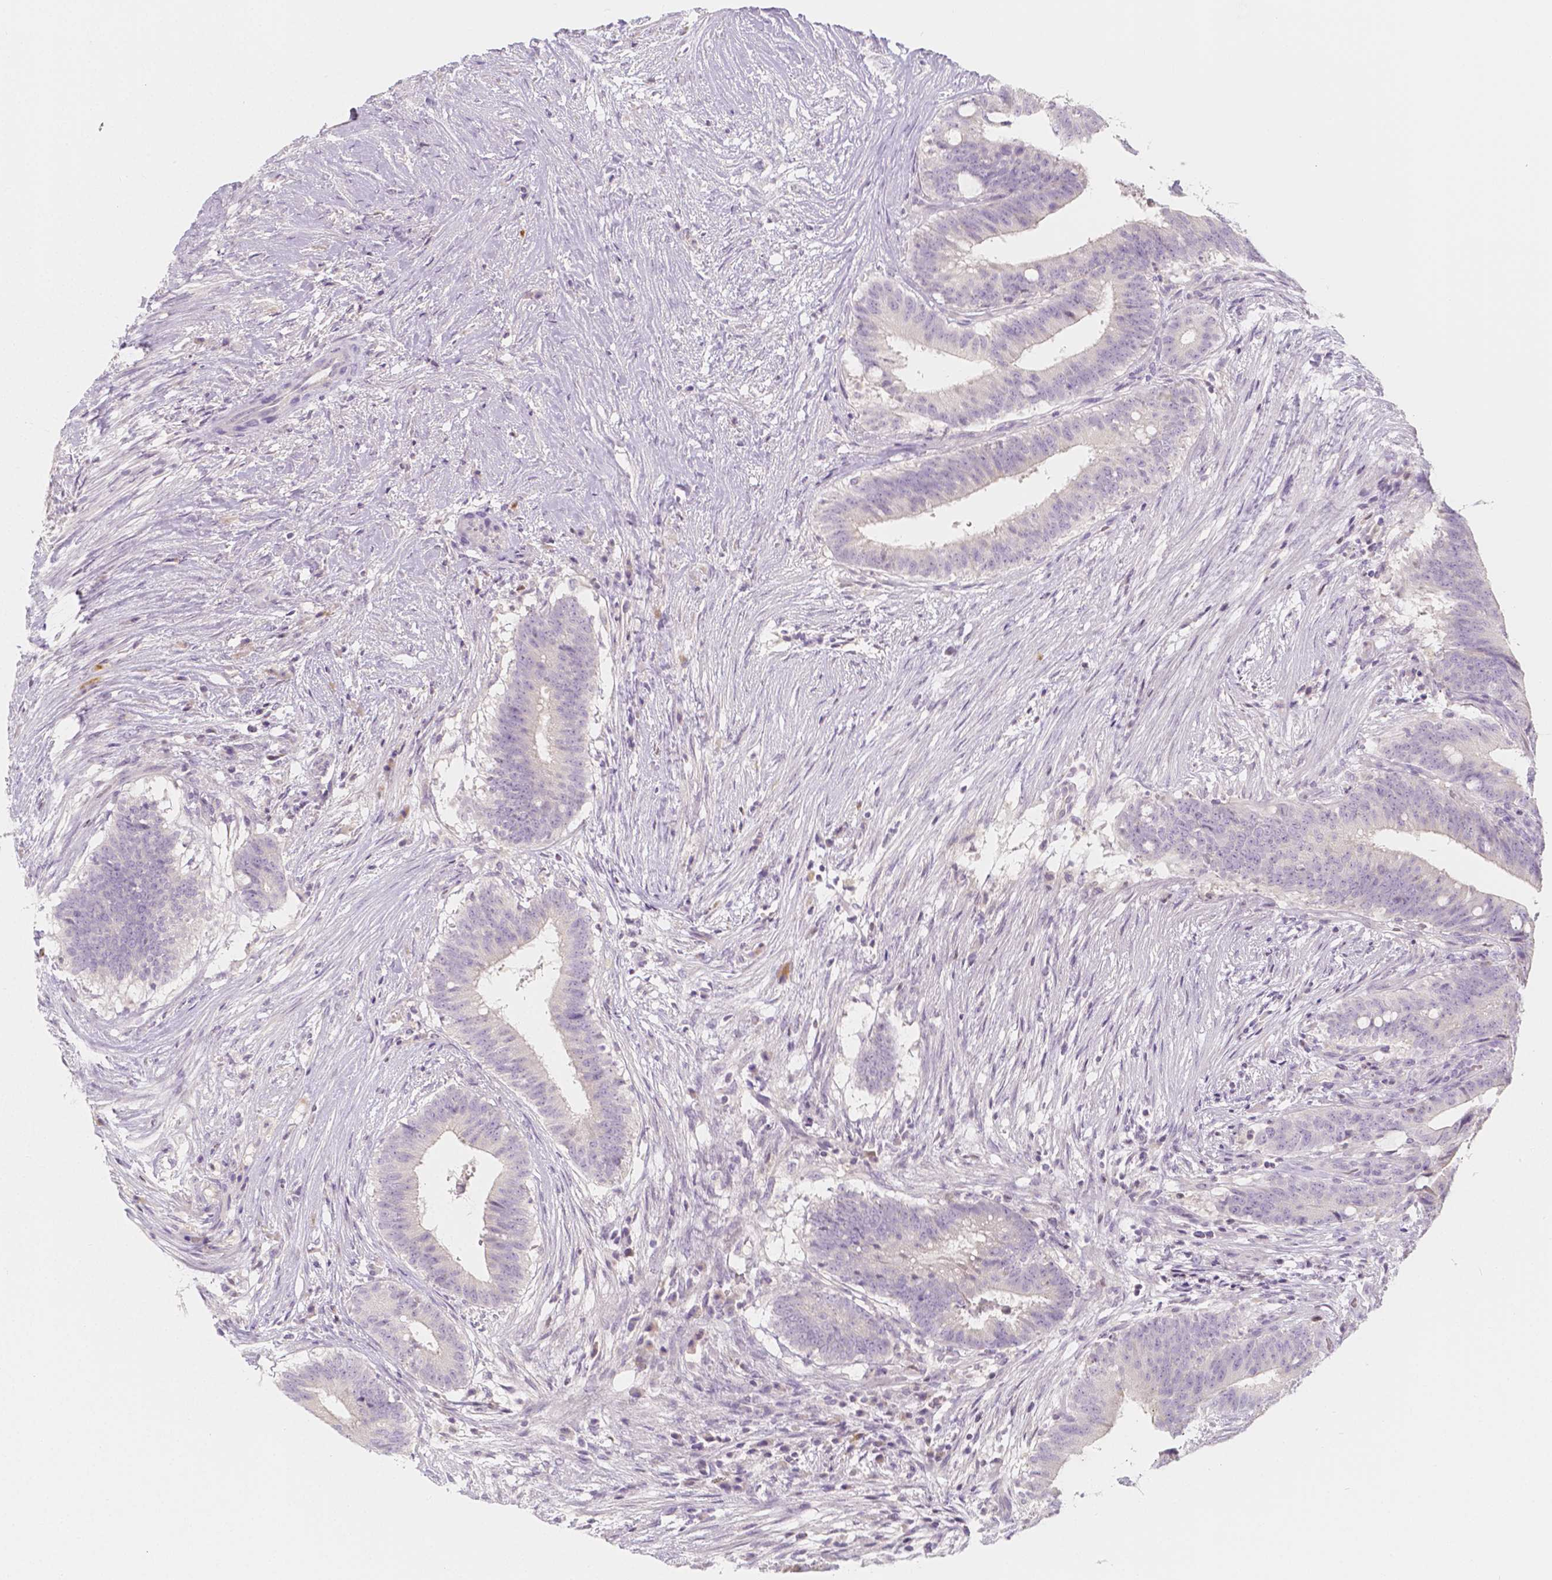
{"staining": {"intensity": "negative", "quantity": "none", "location": "none"}, "tissue": "colorectal cancer", "cell_type": "Tumor cells", "image_type": "cancer", "snomed": [{"axis": "morphology", "description": "Adenocarcinoma, NOS"}, {"axis": "topography", "description": "Colon"}], "caption": "High magnification brightfield microscopy of colorectal cancer (adenocarcinoma) stained with DAB (brown) and counterstained with hematoxylin (blue): tumor cells show no significant positivity. Brightfield microscopy of IHC stained with DAB (brown) and hematoxylin (blue), captured at high magnification.", "gene": "BATF", "patient": {"sex": "female", "age": 43}}